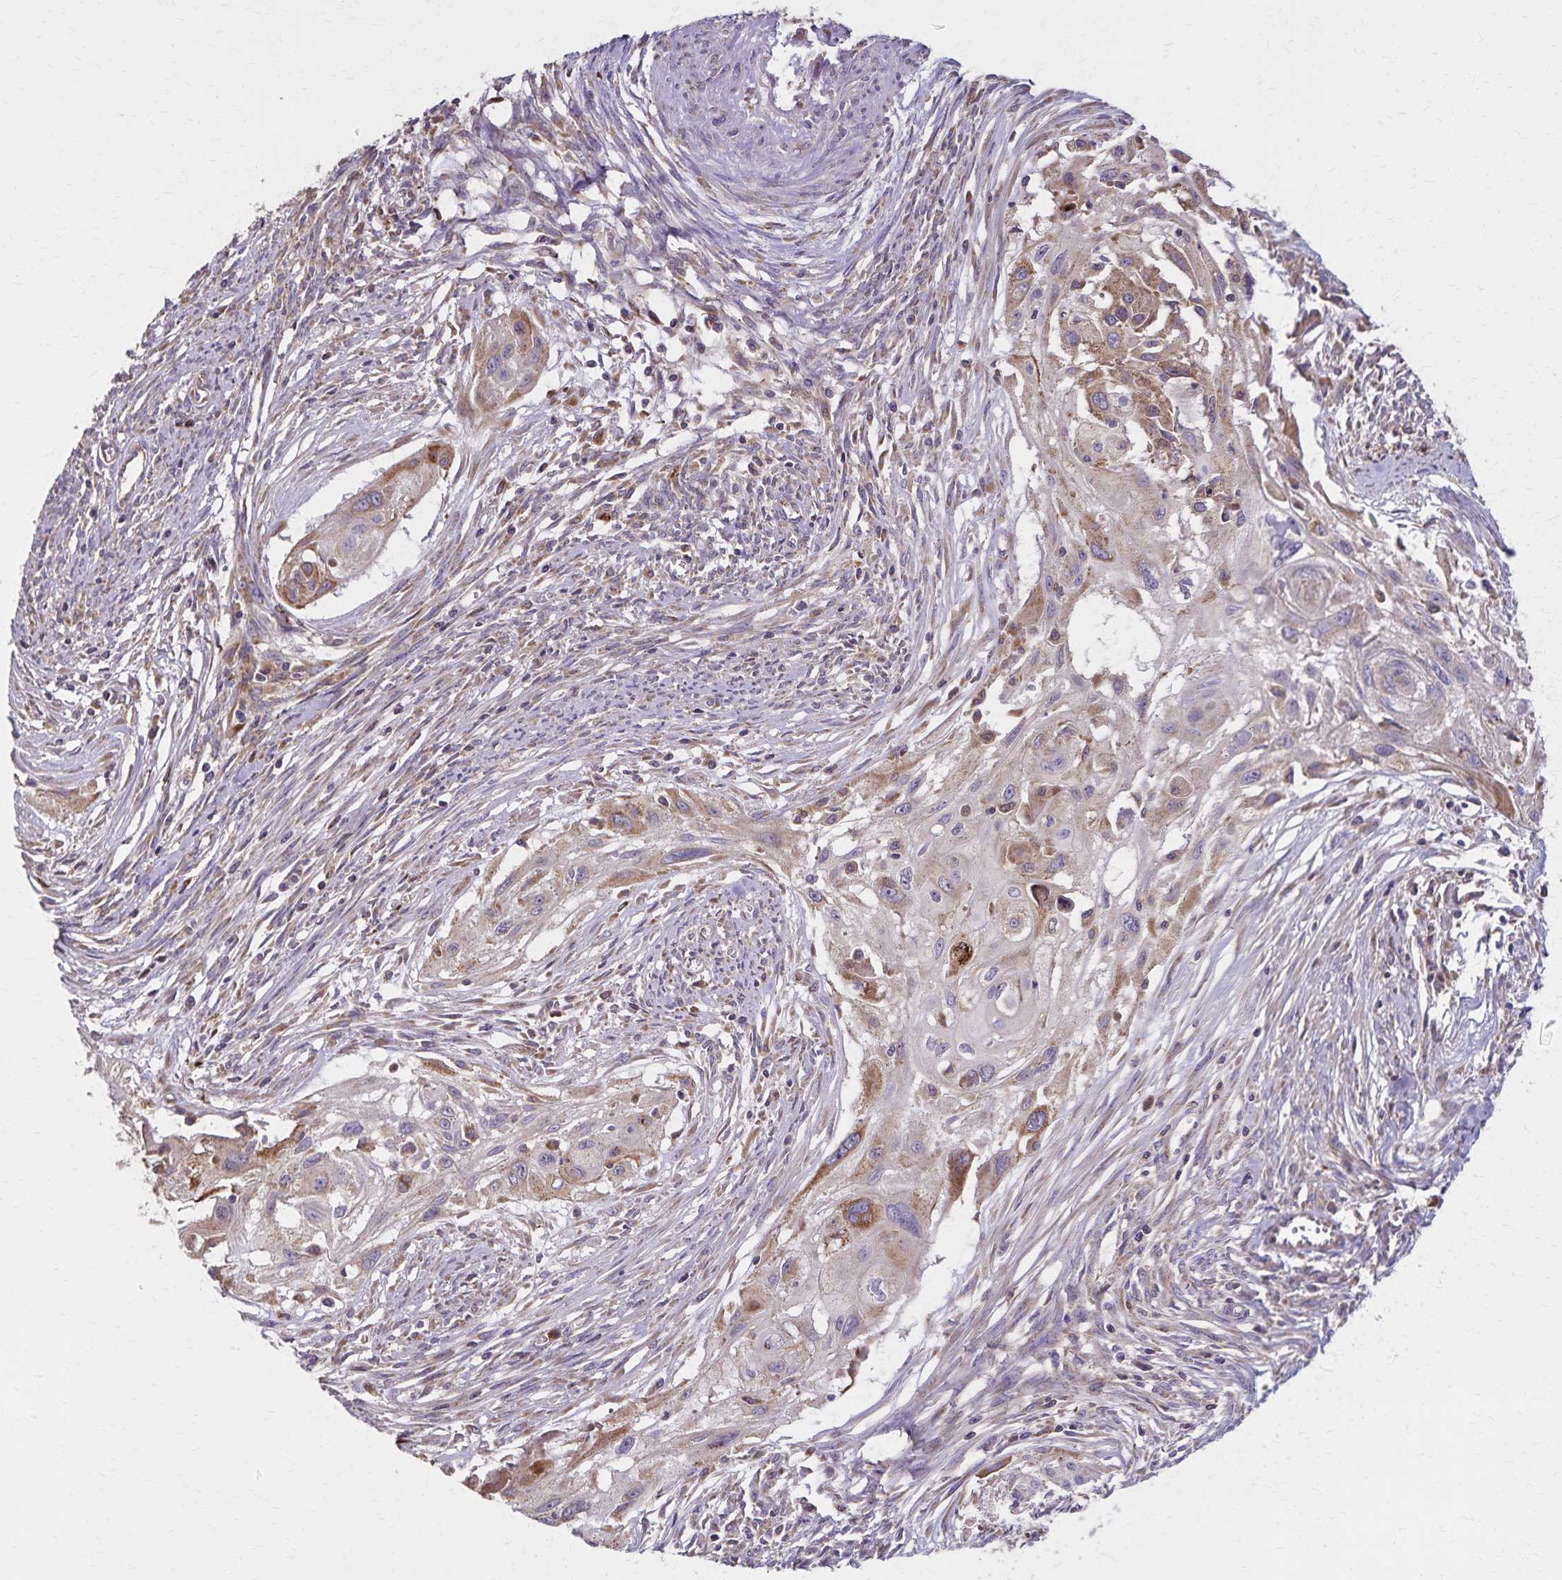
{"staining": {"intensity": "moderate", "quantity": "25%-75%", "location": "cytoplasmic/membranous"}, "tissue": "cervical cancer", "cell_type": "Tumor cells", "image_type": "cancer", "snomed": [{"axis": "morphology", "description": "Squamous cell carcinoma, NOS"}, {"axis": "topography", "description": "Cervix"}], "caption": "High-magnification brightfield microscopy of squamous cell carcinoma (cervical) stained with DAB (brown) and counterstained with hematoxylin (blue). tumor cells exhibit moderate cytoplasmic/membranous expression is seen in about25%-75% of cells. (DAB (3,3'-diaminobenzidine) = brown stain, brightfield microscopy at high magnification).", "gene": "RNF10", "patient": {"sex": "female", "age": 49}}